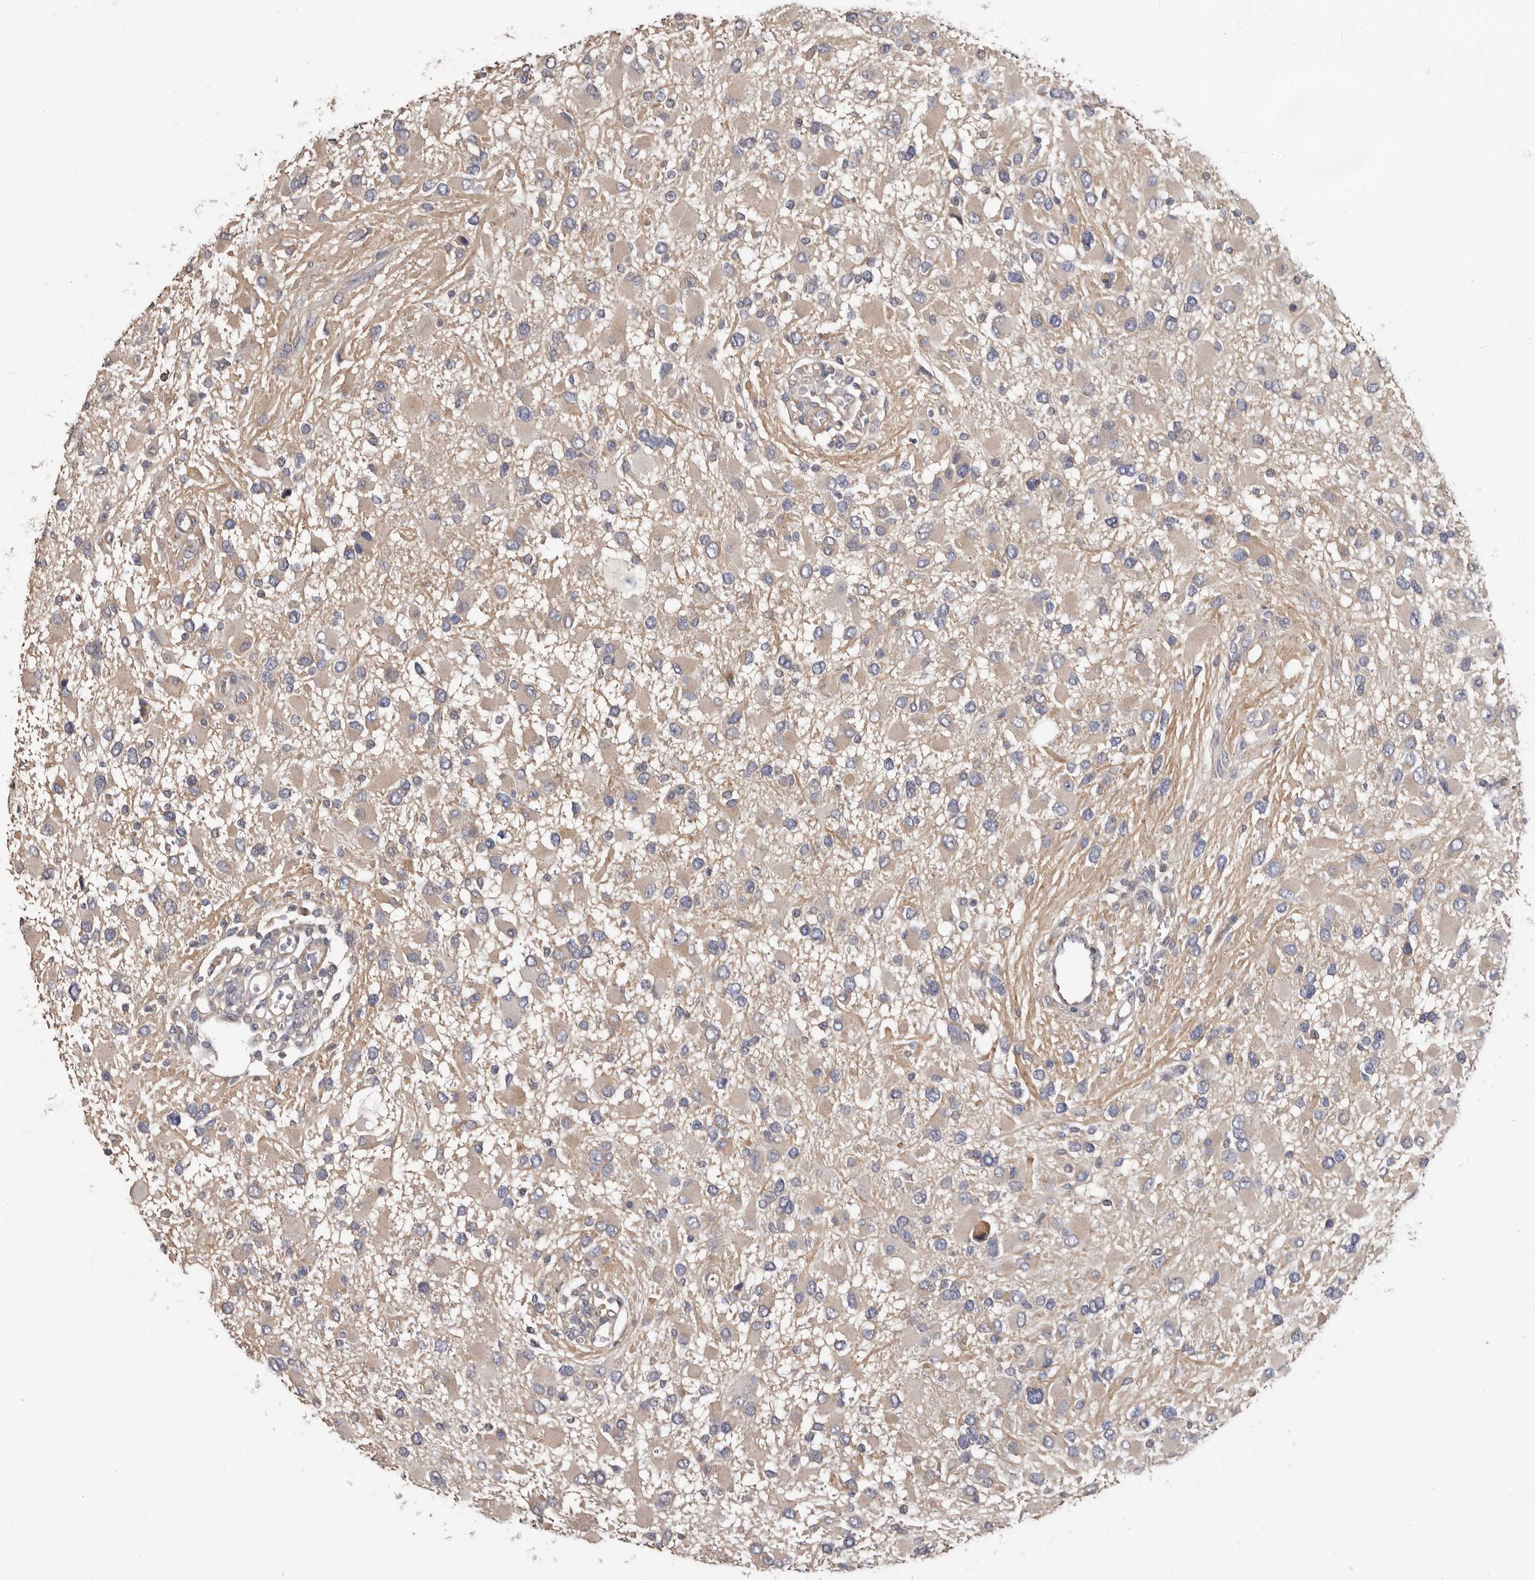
{"staining": {"intensity": "weak", "quantity": "25%-75%", "location": "cytoplasmic/membranous"}, "tissue": "glioma", "cell_type": "Tumor cells", "image_type": "cancer", "snomed": [{"axis": "morphology", "description": "Glioma, malignant, High grade"}, {"axis": "topography", "description": "Brain"}], "caption": "Protein analysis of malignant glioma (high-grade) tissue demonstrates weak cytoplasmic/membranous expression in approximately 25%-75% of tumor cells.", "gene": "MRPL18", "patient": {"sex": "male", "age": 53}}